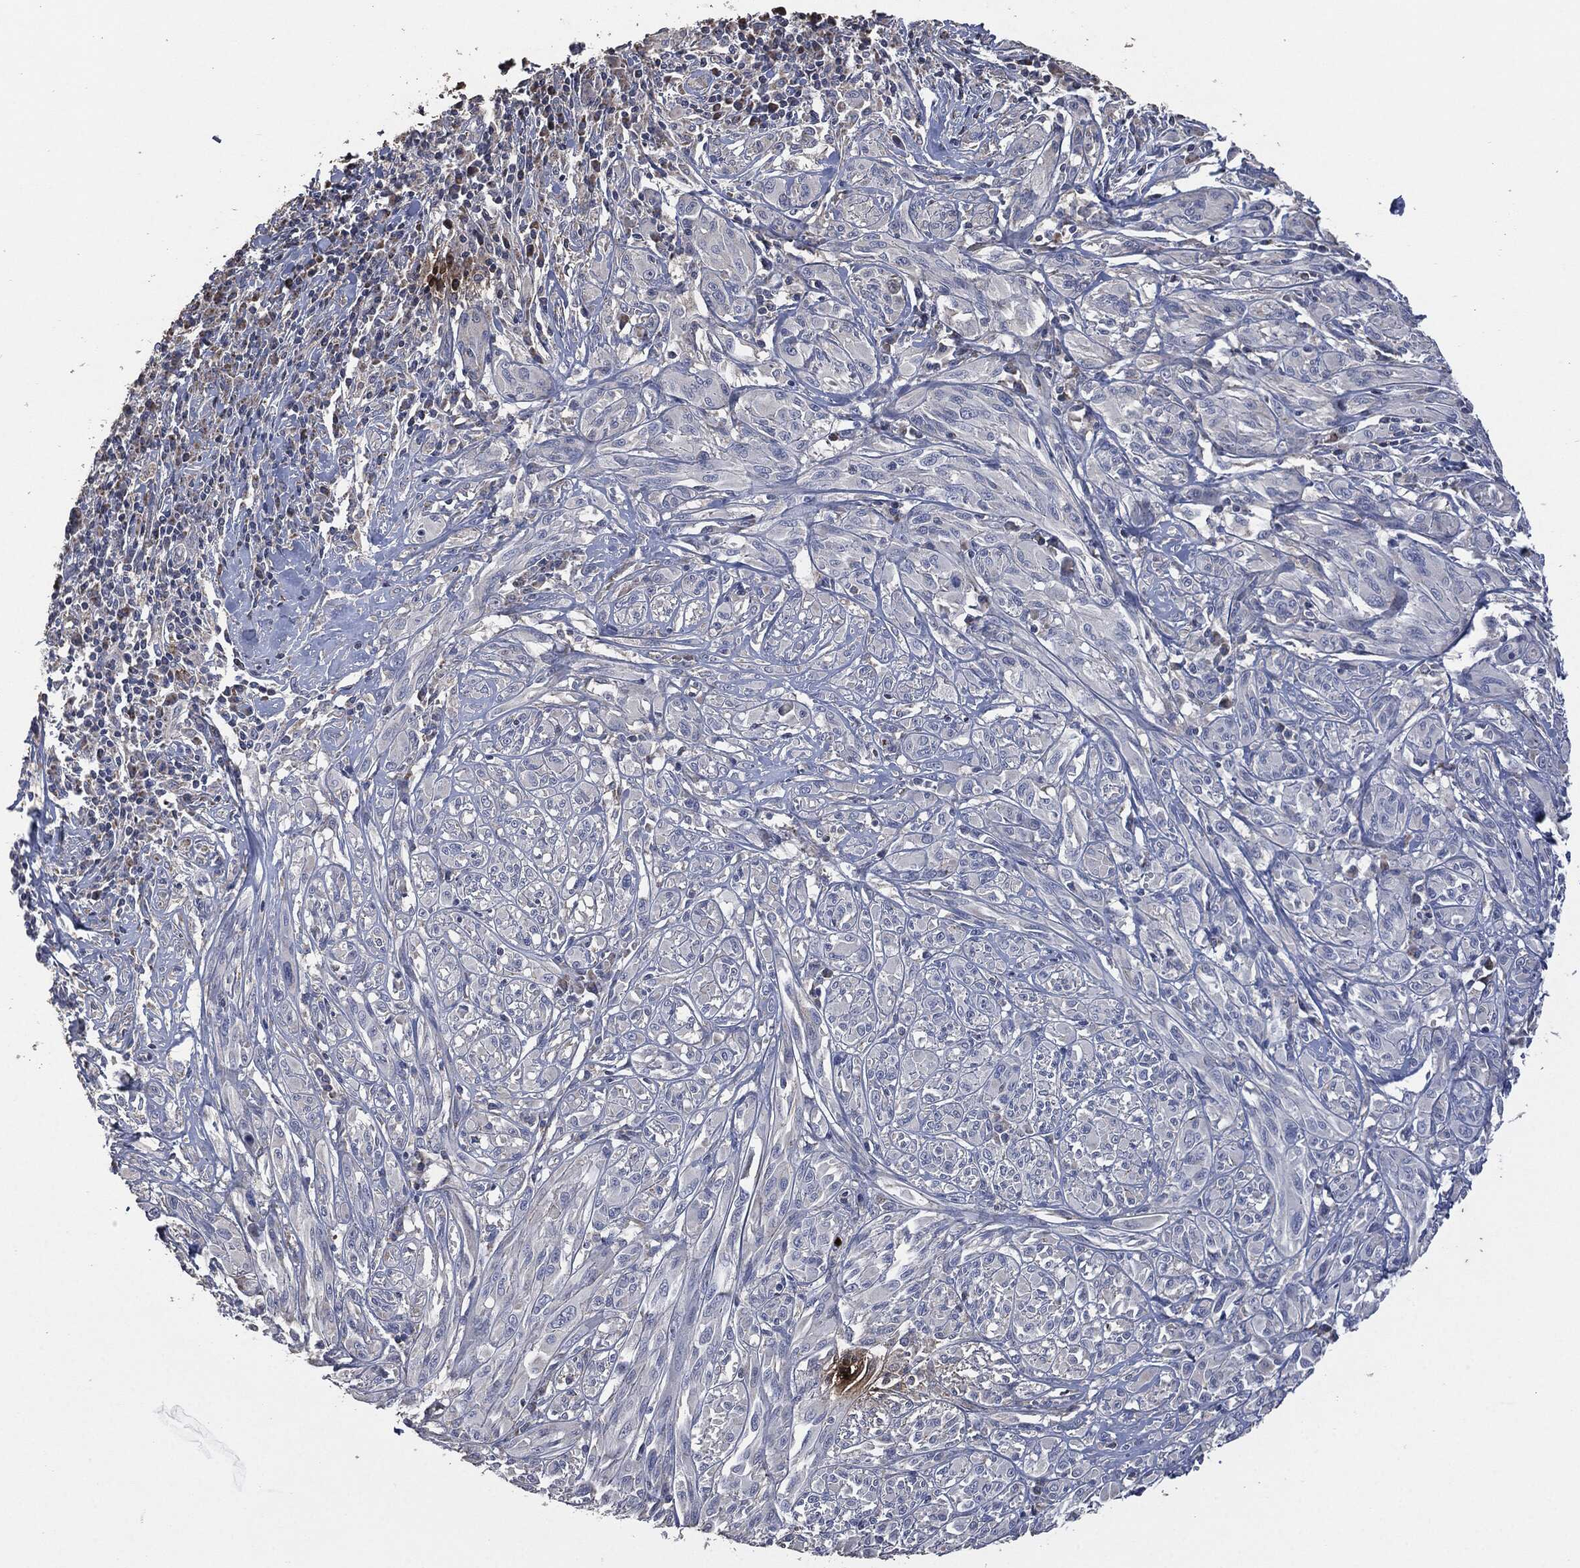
{"staining": {"intensity": "negative", "quantity": "none", "location": "none"}, "tissue": "melanoma", "cell_type": "Tumor cells", "image_type": "cancer", "snomed": [{"axis": "morphology", "description": "Malignant melanoma, NOS"}, {"axis": "topography", "description": "Skin"}], "caption": "Human malignant melanoma stained for a protein using immunohistochemistry exhibits no expression in tumor cells.", "gene": "CD33", "patient": {"sex": "female", "age": 91}}